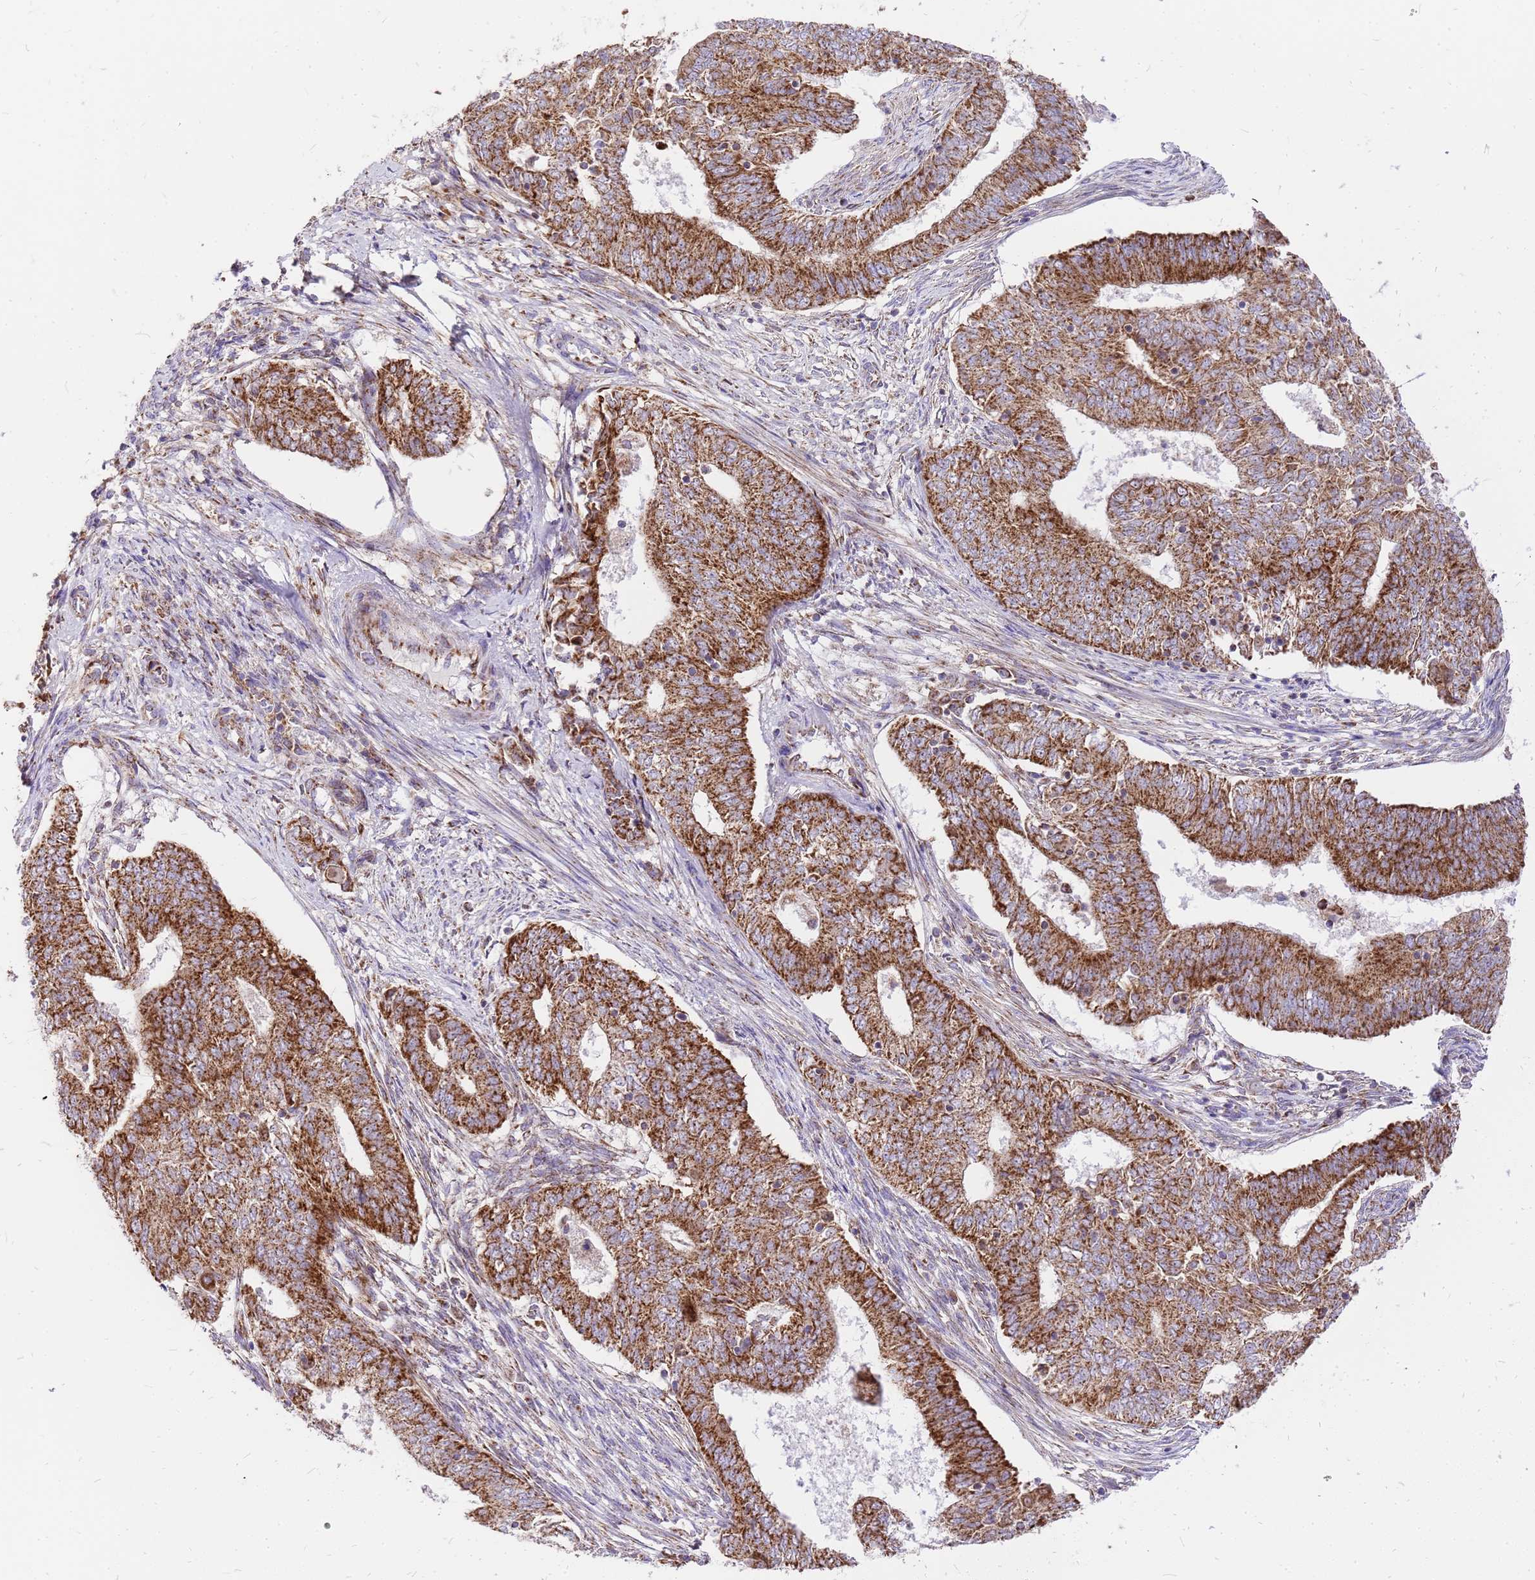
{"staining": {"intensity": "strong", "quantity": ">75%", "location": "cytoplasmic/membranous"}, "tissue": "endometrial cancer", "cell_type": "Tumor cells", "image_type": "cancer", "snomed": [{"axis": "morphology", "description": "Adenocarcinoma, NOS"}, {"axis": "topography", "description": "Endometrium"}], "caption": "IHC micrograph of endometrial adenocarcinoma stained for a protein (brown), which shows high levels of strong cytoplasmic/membranous expression in approximately >75% of tumor cells.", "gene": "MRPS26", "patient": {"sex": "female", "age": 62}}